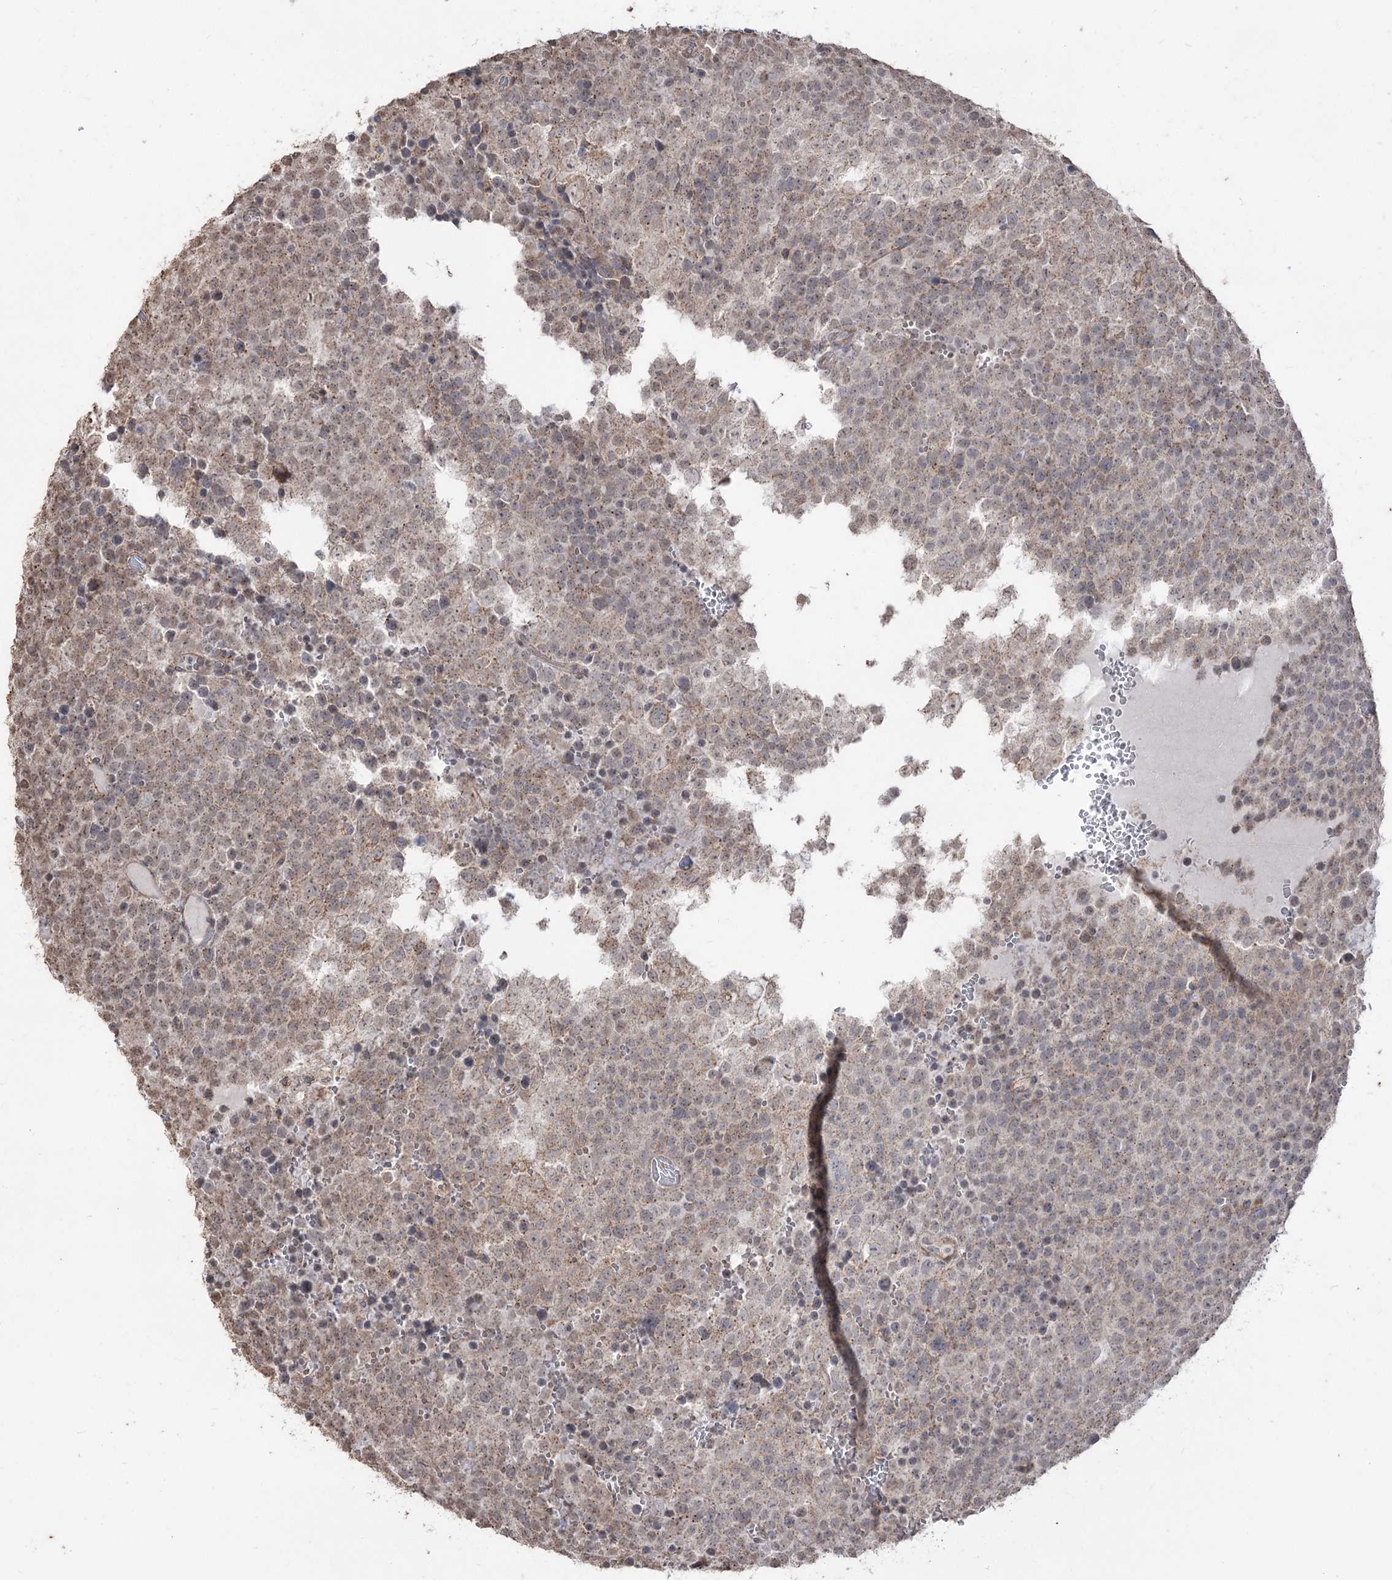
{"staining": {"intensity": "moderate", "quantity": ">75%", "location": "cytoplasmic/membranous"}, "tissue": "testis cancer", "cell_type": "Tumor cells", "image_type": "cancer", "snomed": [{"axis": "morphology", "description": "Seminoma, NOS"}, {"axis": "topography", "description": "Testis"}], "caption": "DAB (3,3'-diaminobenzidine) immunohistochemical staining of human seminoma (testis) exhibits moderate cytoplasmic/membranous protein positivity in about >75% of tumor cells.", "gene": "ZSCAN23", "patient": {"sex": "male", "age": 71}}